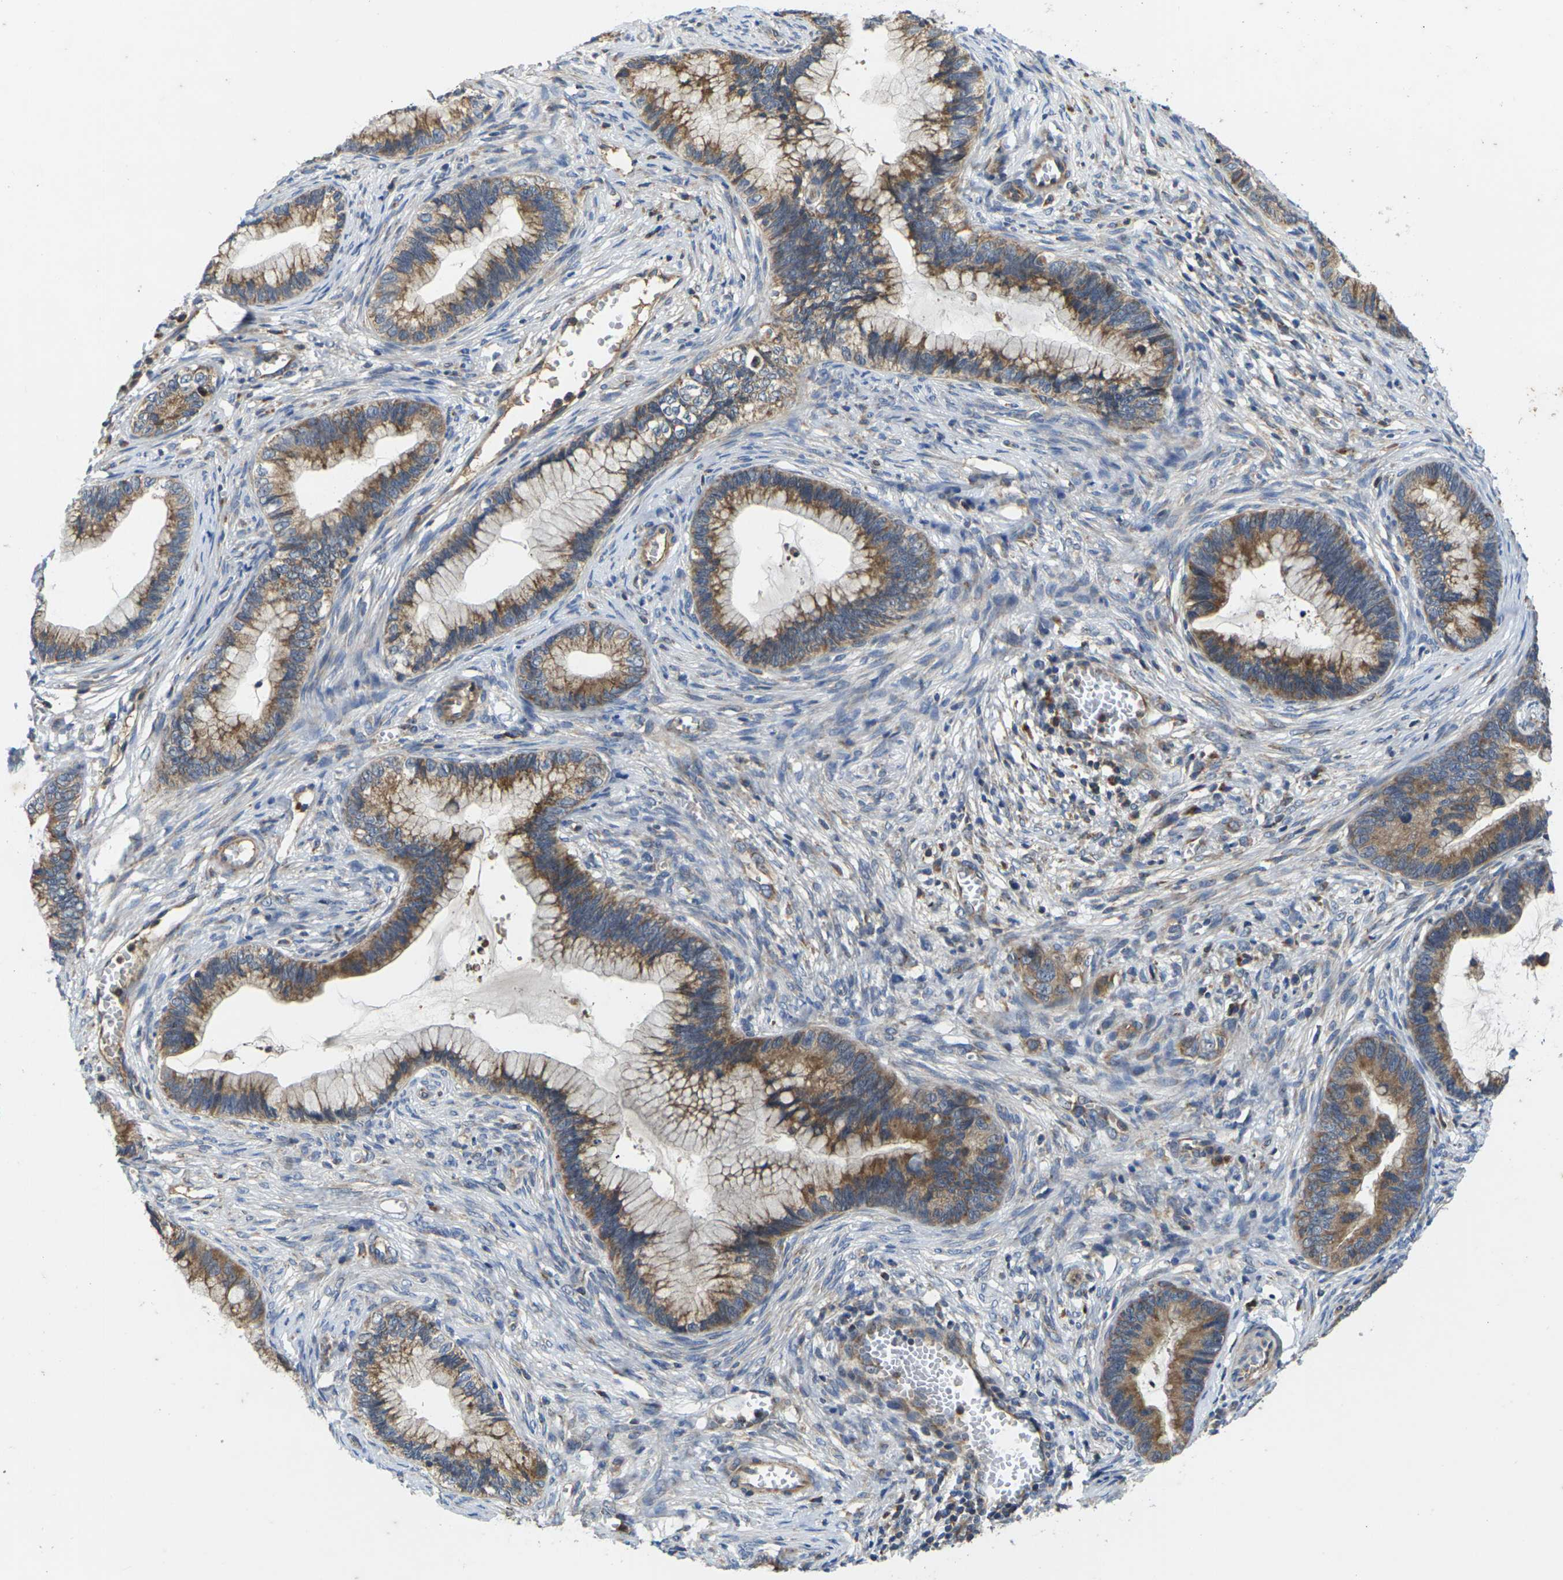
{"staining": {"intensity": "moderate", "quantity": ">75%", "location": "cytoplasmic/membranous"}, "tissue": "cervical cancer", "cell_type": "Tumor cells", "image_type": "cancer", "snomed": [{"axis": "morphology", "description": "Adenocarcinoma, NOS"}, {"axis": "topography", "description": "Cervix"}], "caption": "About >75% of tumor cells in adenocarcinoma (cervical) exhibit moderate cytoplasmic/membranous protein positivity as visualized by brown immunohistochemical staining.", "gene": "KIF1B", "patient": {"sex": "female", "age": 44}}